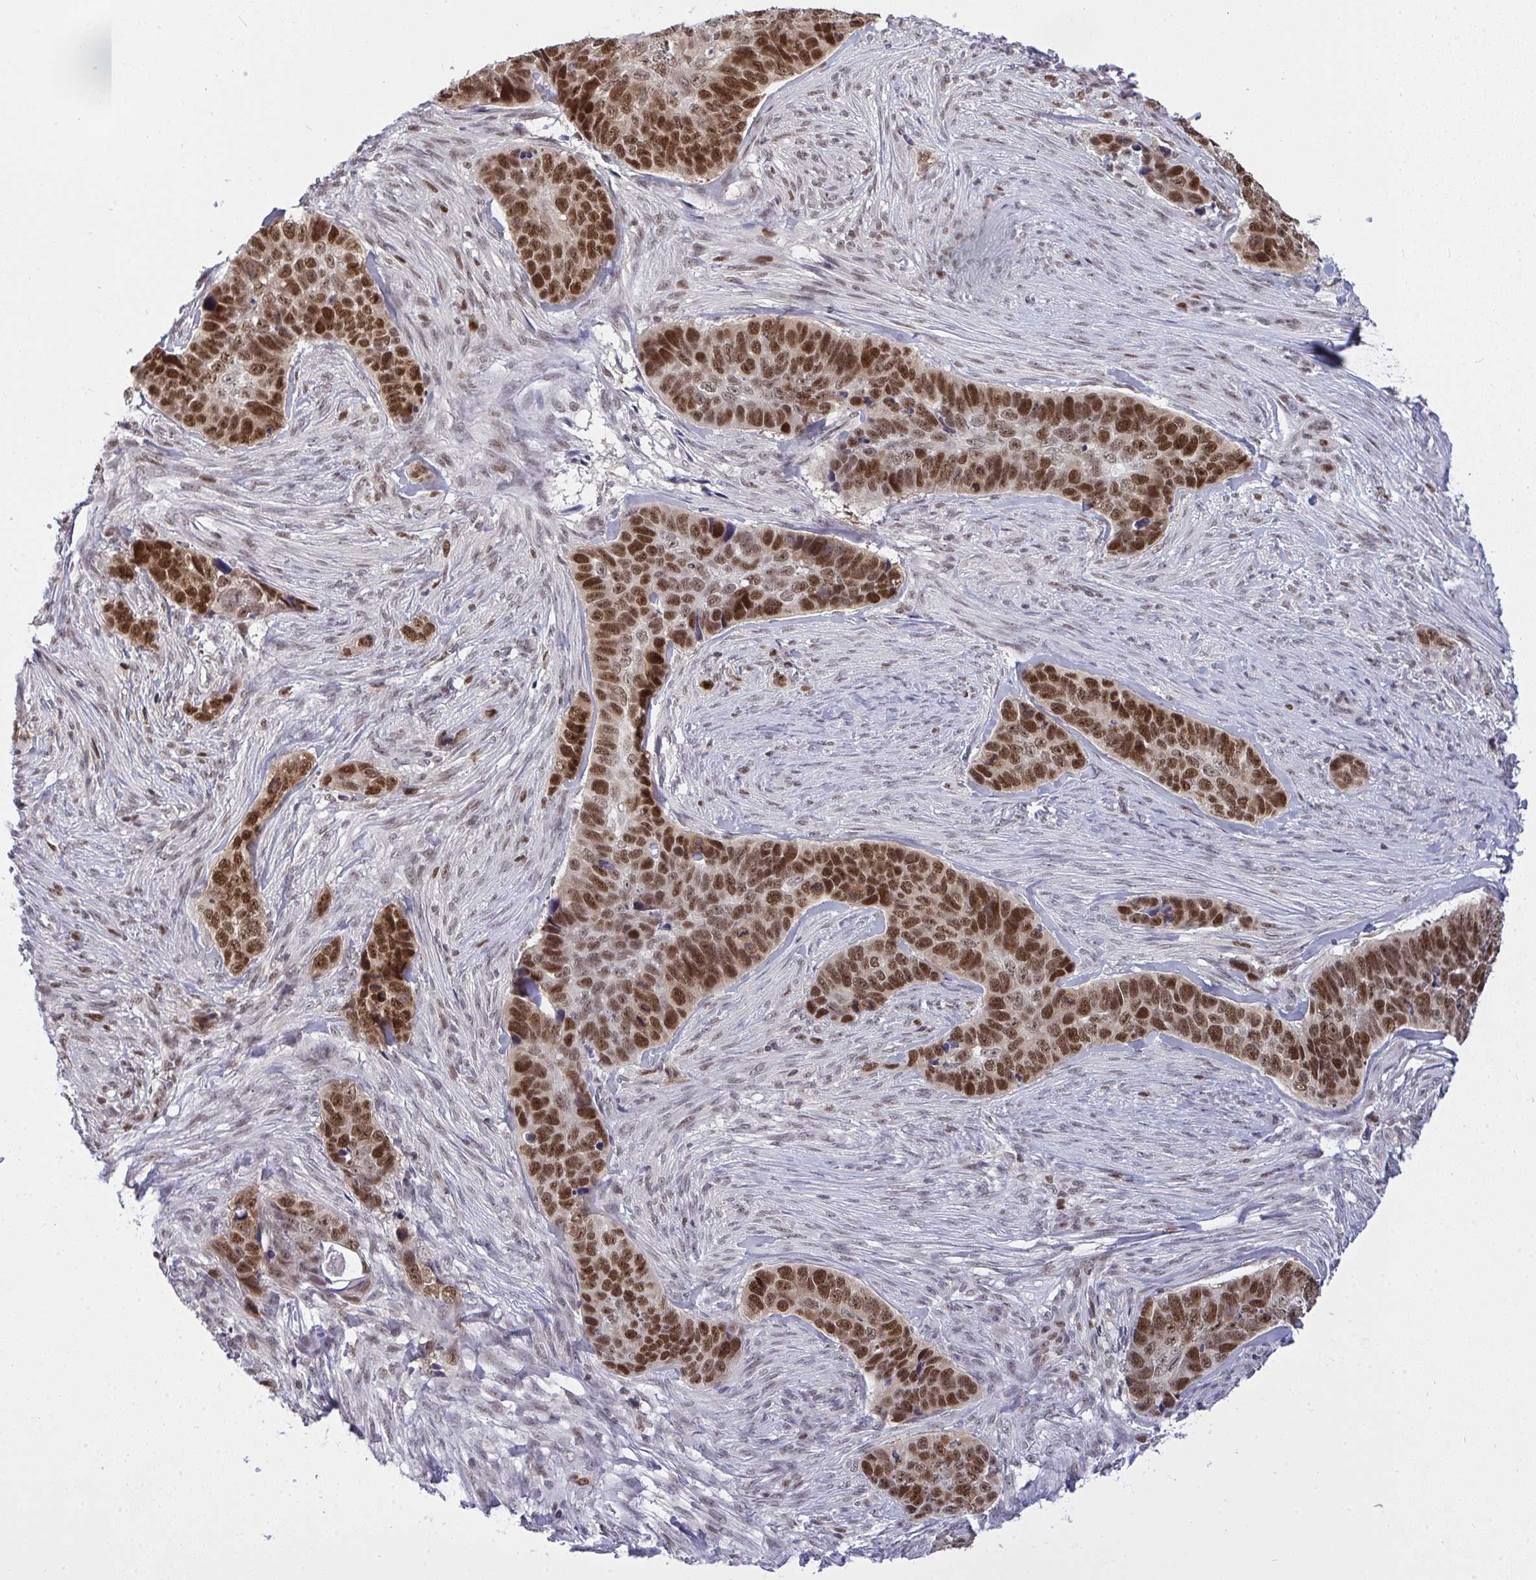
{"staining": {"intensity": "moderate", "quantity": ">75%", "location": "nuclear"}, "tissue": "skin cancer", "cell_type": "Tumor cells", "image_type": "cancer", "snomed": [{"axis": "morphology", "description": "Basal cell carcinoma"}, {"axis": "topography", "description": "Skin"}], "caption": "This is a photomicrograph of immunohistochemistry staining of basal cell carcinoma (skin), which shows moderate staining in the nuclear of tumor cells.", "gene": "RFC4", "patient": {"sex": "female", "age": 82}}